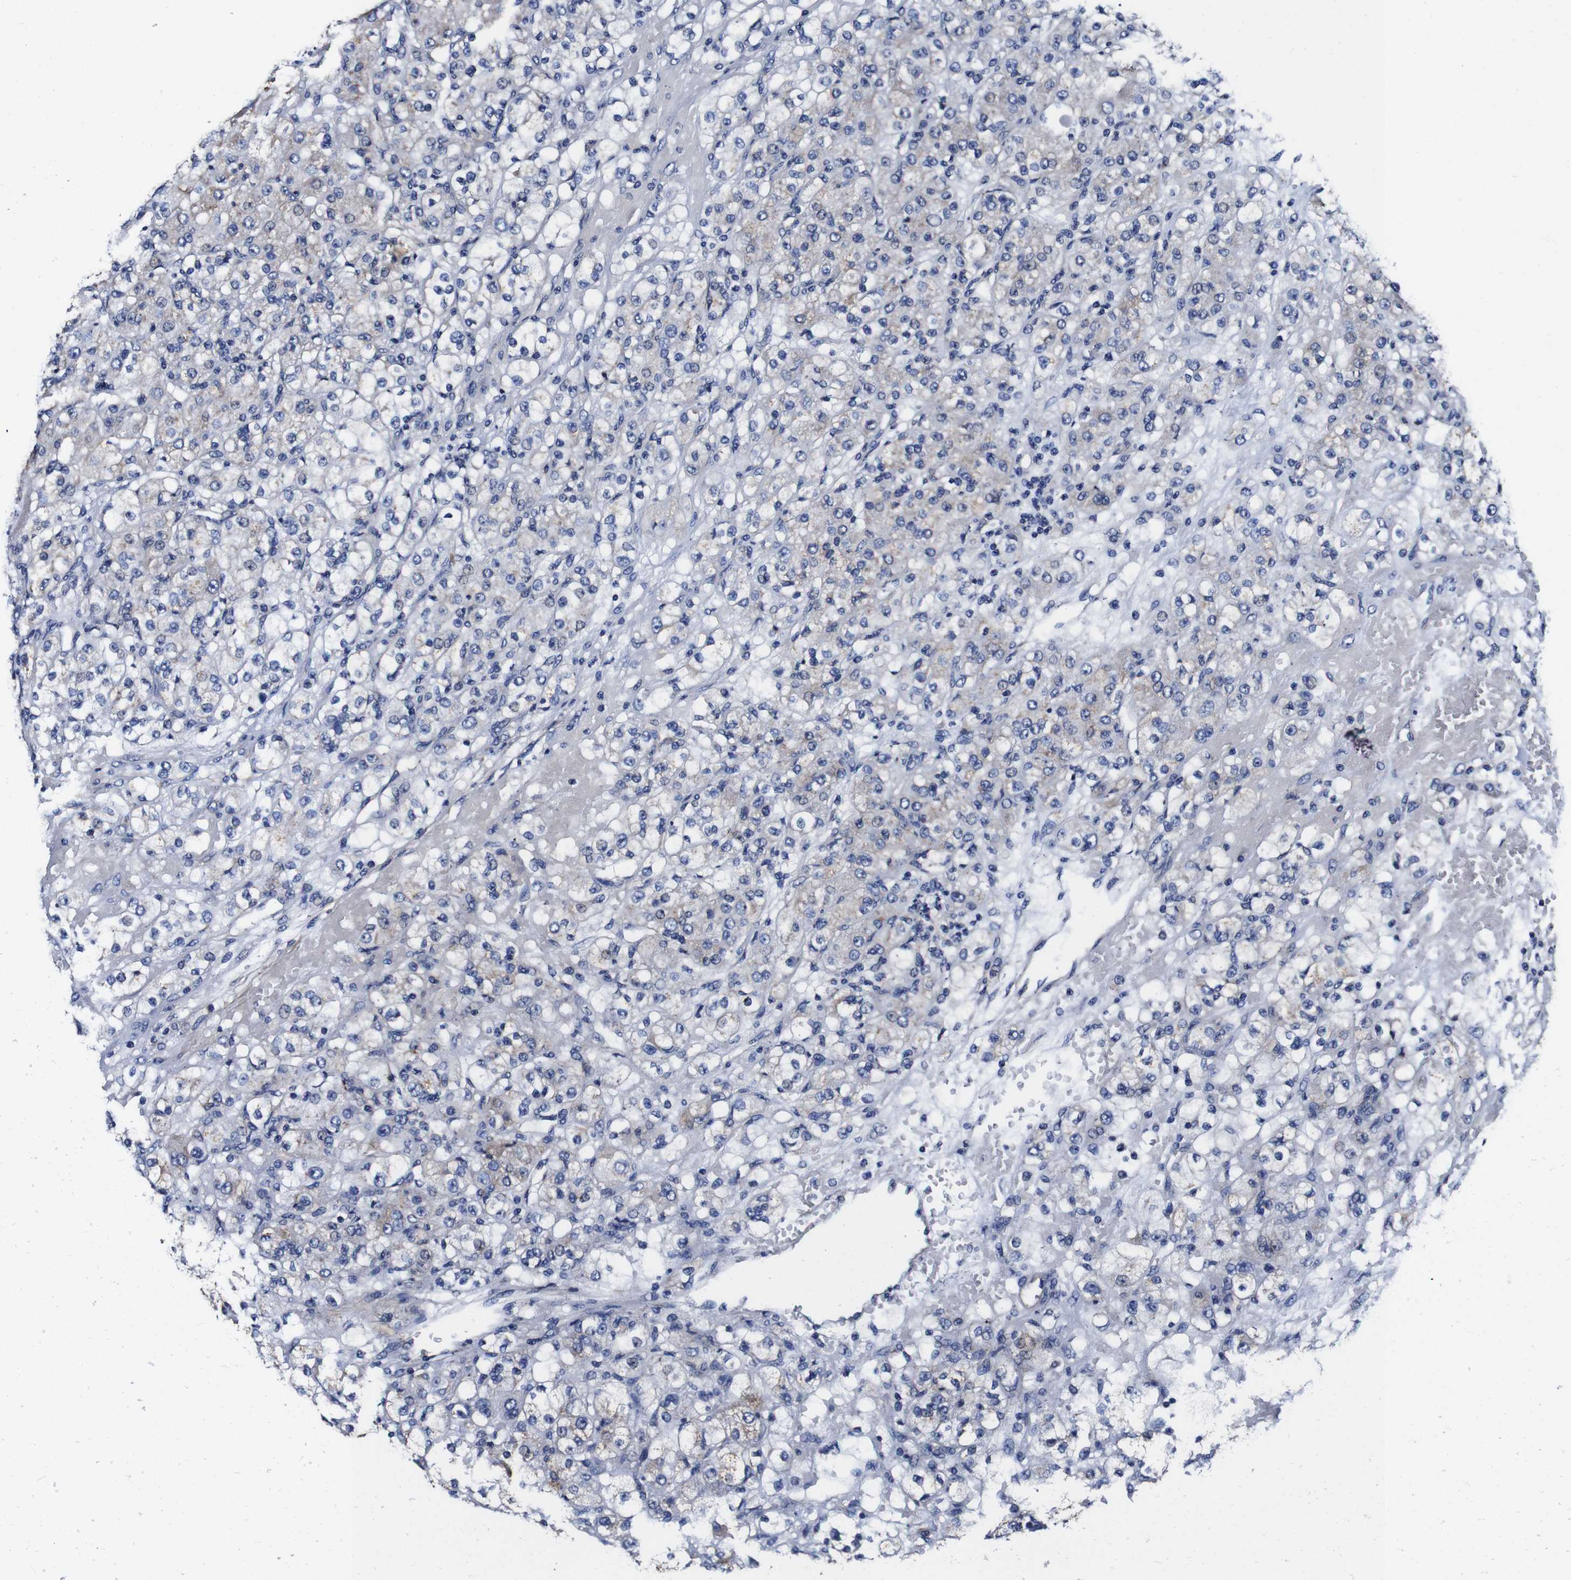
{"staining": {"intensity": "weak", "quantity": "<25%", "location": "cytoplasmic/membranous"}, "tissue": "renal cancer", "cell_type": "Tumor cells", "image_type": "cancer", "snomed": [{"axis": "morphology", "description": "Normal tissue, NOS"}, {"axis": "morphology", "description": "Adenocarcinoma, NOS"}, {"axis": "topography", "description": "Kidney"}], "caption": "Tumor cells show no significant positivity in renal cancer. (Immunohistochemistry, brightfield microscopy, high magnification).", "gene": "PDCD6IP", "patient": {"sex": "male", "age": 61}}